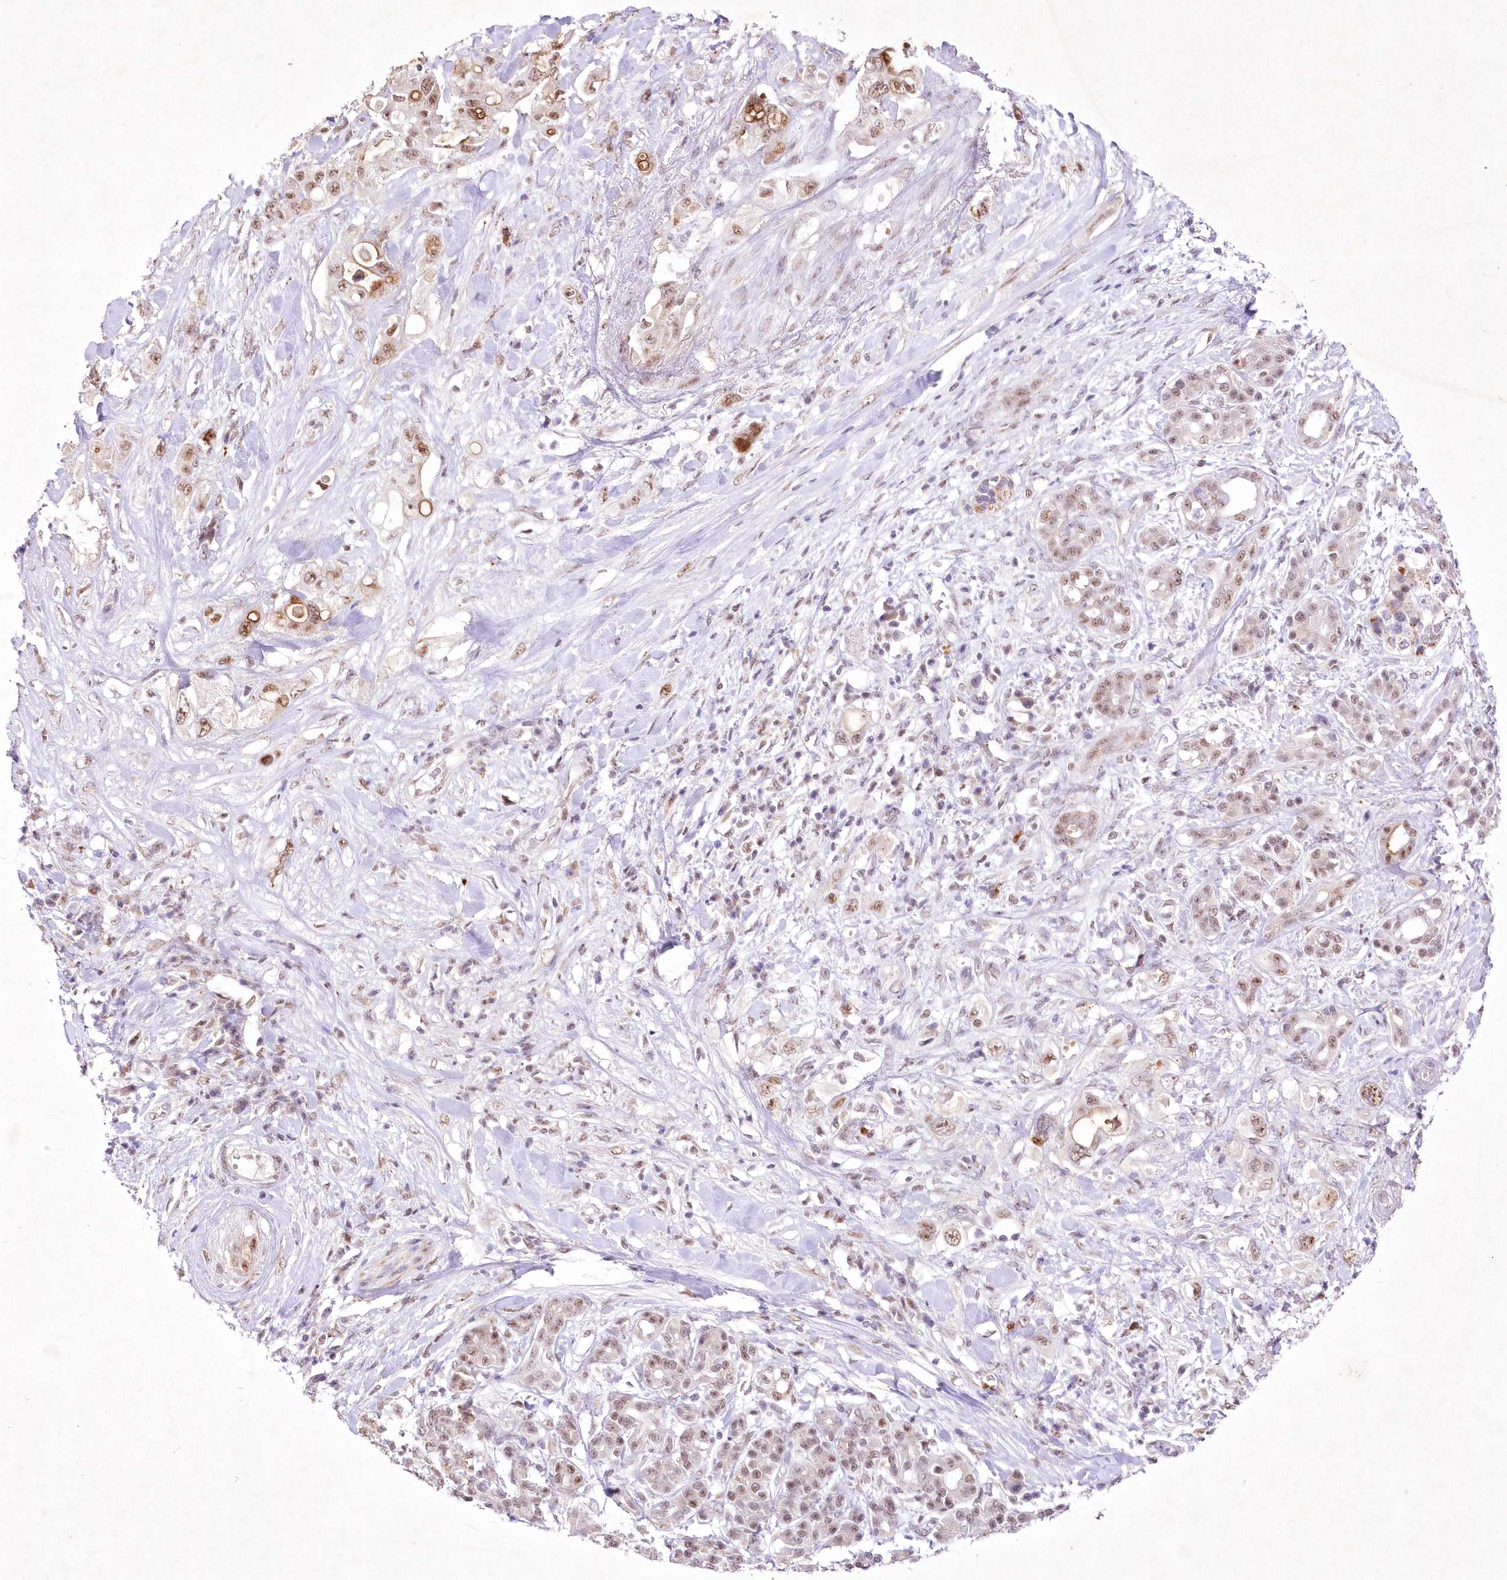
{"staining": {"intensity": "moderate", "quantity": "25%-75%", "location": "cytoplasmic/membranous,nuclear"}, "tissue": "pancreatic cancer", "cell_type": "Tumor cells", "image_type": "cancer", "snomed": [{"axis": "morphology", "description": "Adenocarcinoma, NOS"}, {"axis": "topography", "description": "Pancreas"}], "caption": "Brown immunohistochemical staining in adenocarcinoma (pancreatic) reveals moderate cytoplasmic/membranous and nuclear positivity in about 25%-75% of tumor cells. (brown staining indicates protein expression, while blue staining denotes nuclei).", "gene": "RBM27", "patient": {"sex": "female", "age": 56}}